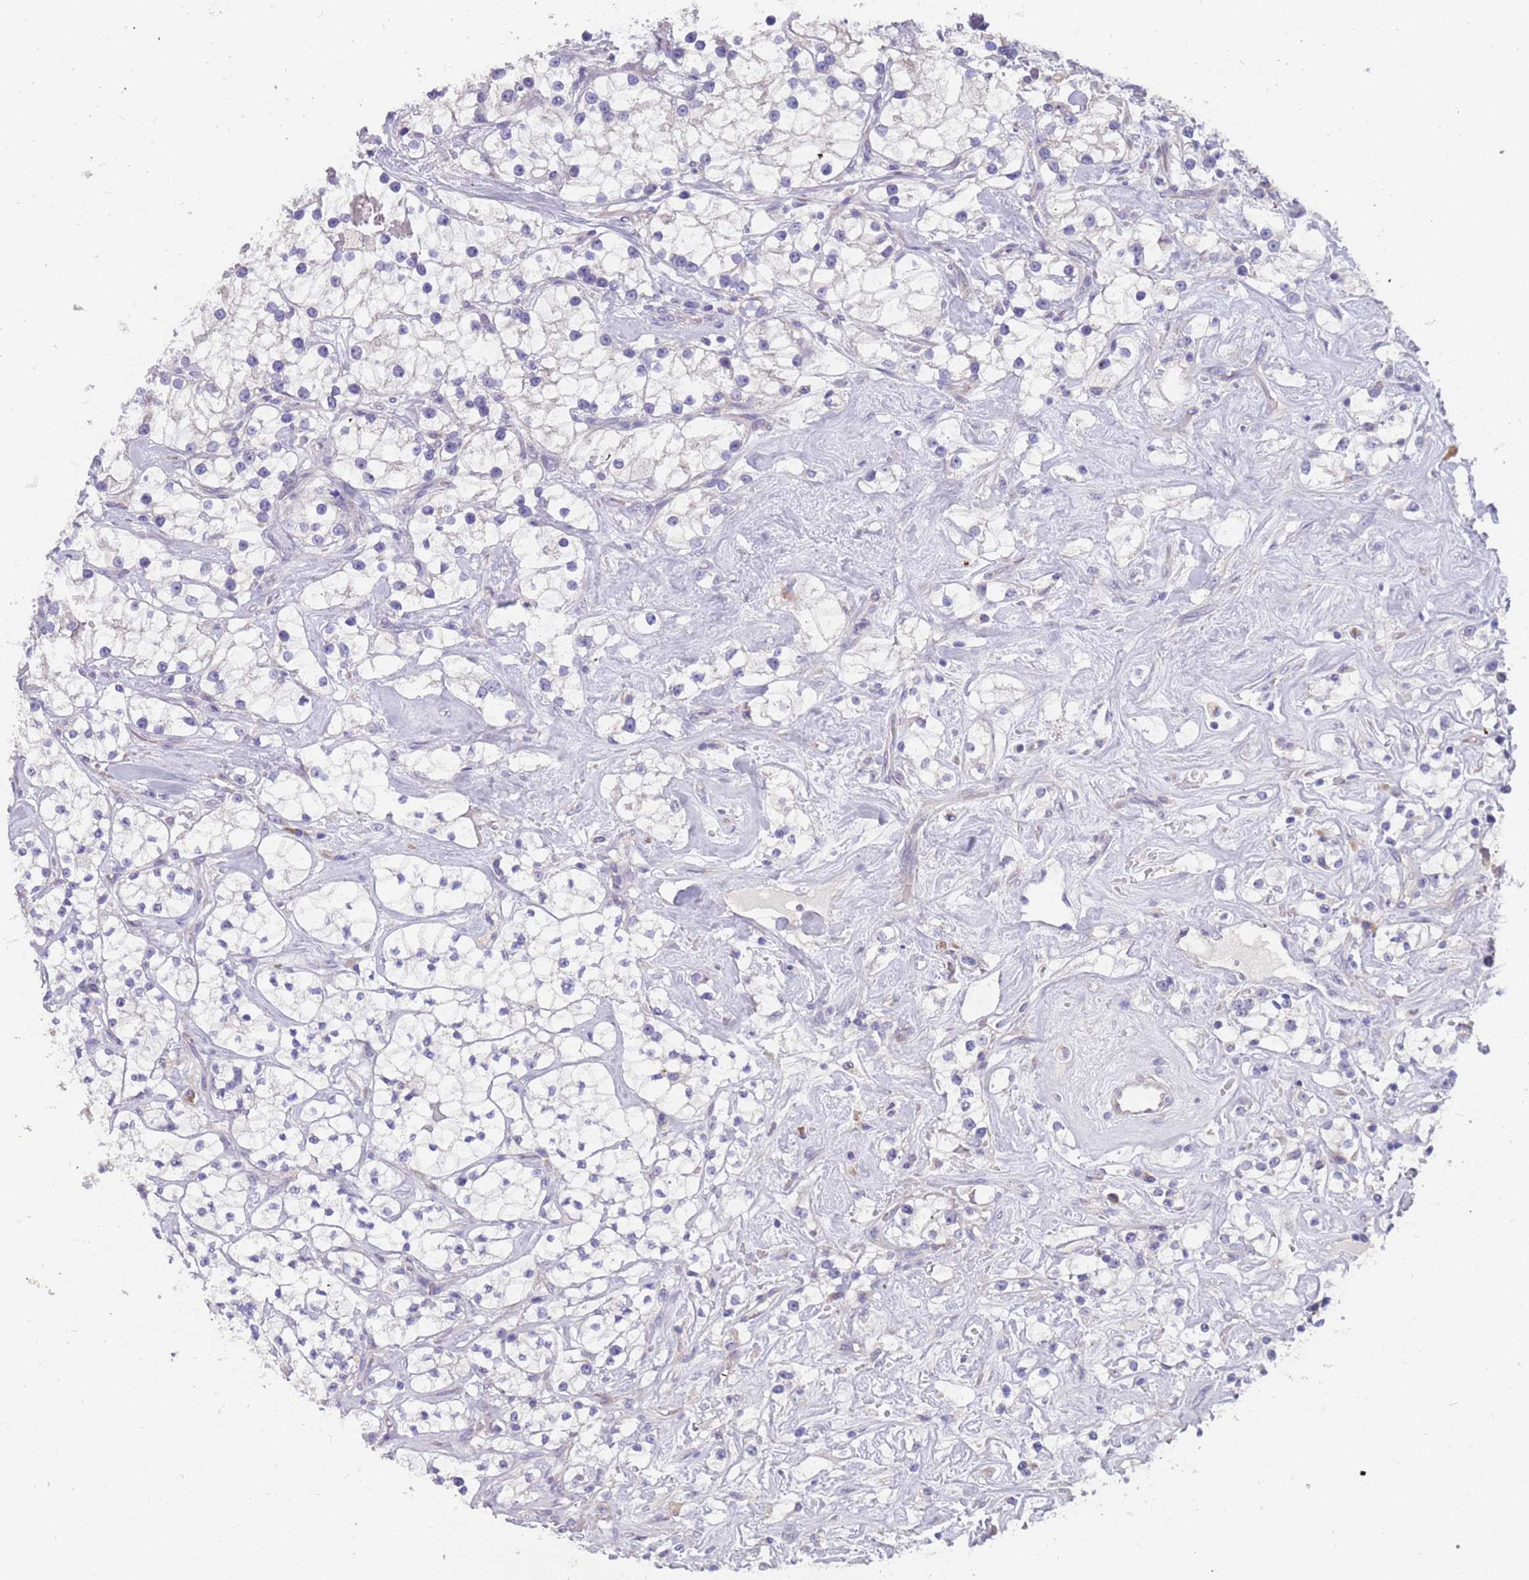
{"staining": {"intensity": "negative", "quantity": "none", "location": "none"}, "tissue": "renal cancer", "cell_type": "Tumor cells", "image_type": "cancer", "snomed": [{"axis": "morphology", "description": "Adenocarcinoma, NOS"}, {"axis": "topography", "description": "Kidney"}], "caption": "Renal cancer stained for a protein using immunohistochemistry demonstrates no staining tumor cells.", "gene": "ZNF746", "patient": {"sex": "male", "age": 77}}